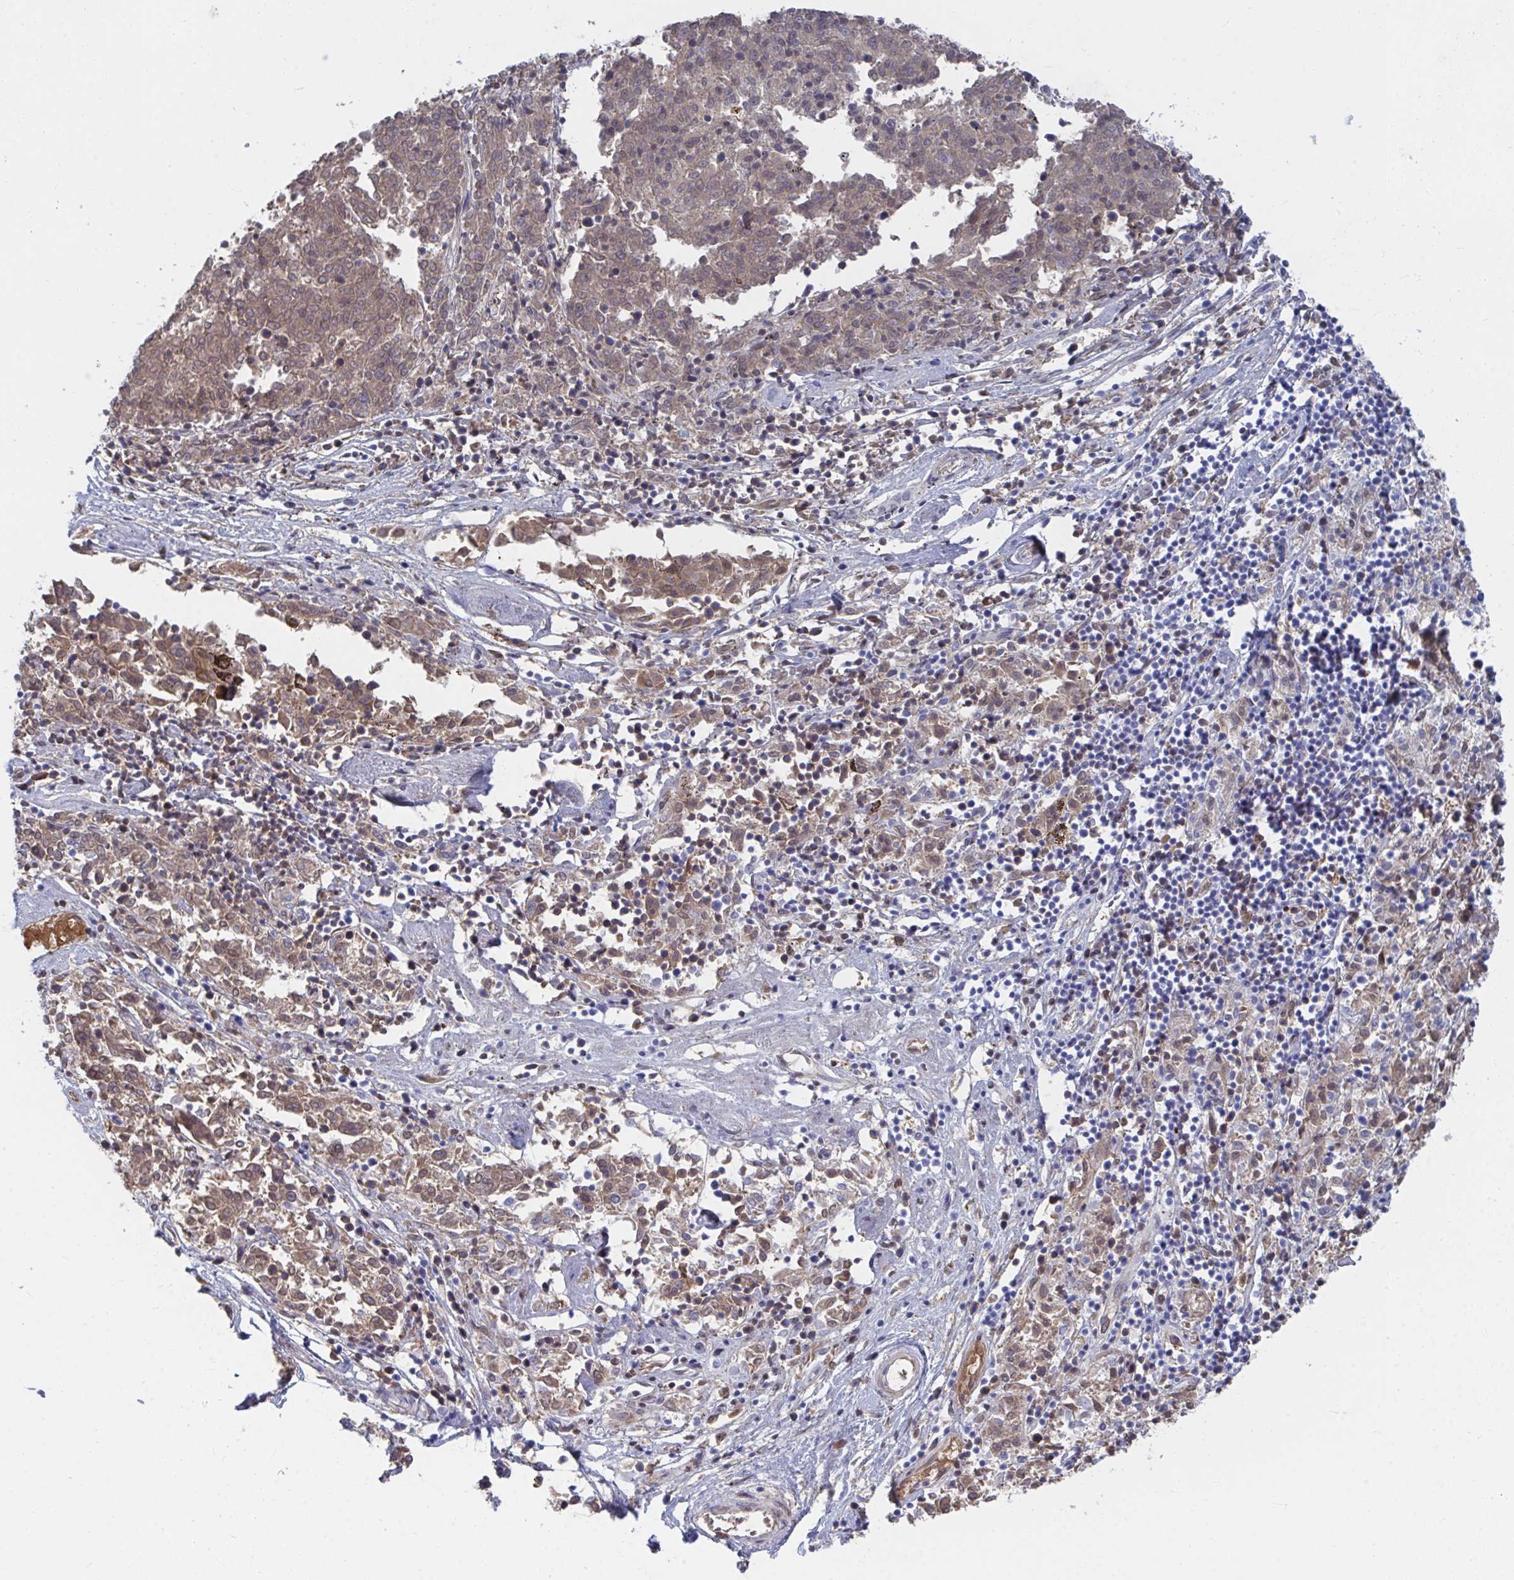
{"staining": {"intensity": "weak", "quantity": "<25%", "location": "cytoplasmic/membranous"}, "tissue": "melanoma", "cell_type": "Tumor cells", "image_type": "cancer", "snomed": [{"axis": "morphology", "description": "Malignant melanoma, NOS"}, {"axis": "topography", "description": "Skin"}], "caption": "IHC of human malignant melanoma demonstrates no staining in tumor cells.", "gene": "TNFAIP6", "patient": {"sex": "female", "age": 72}}